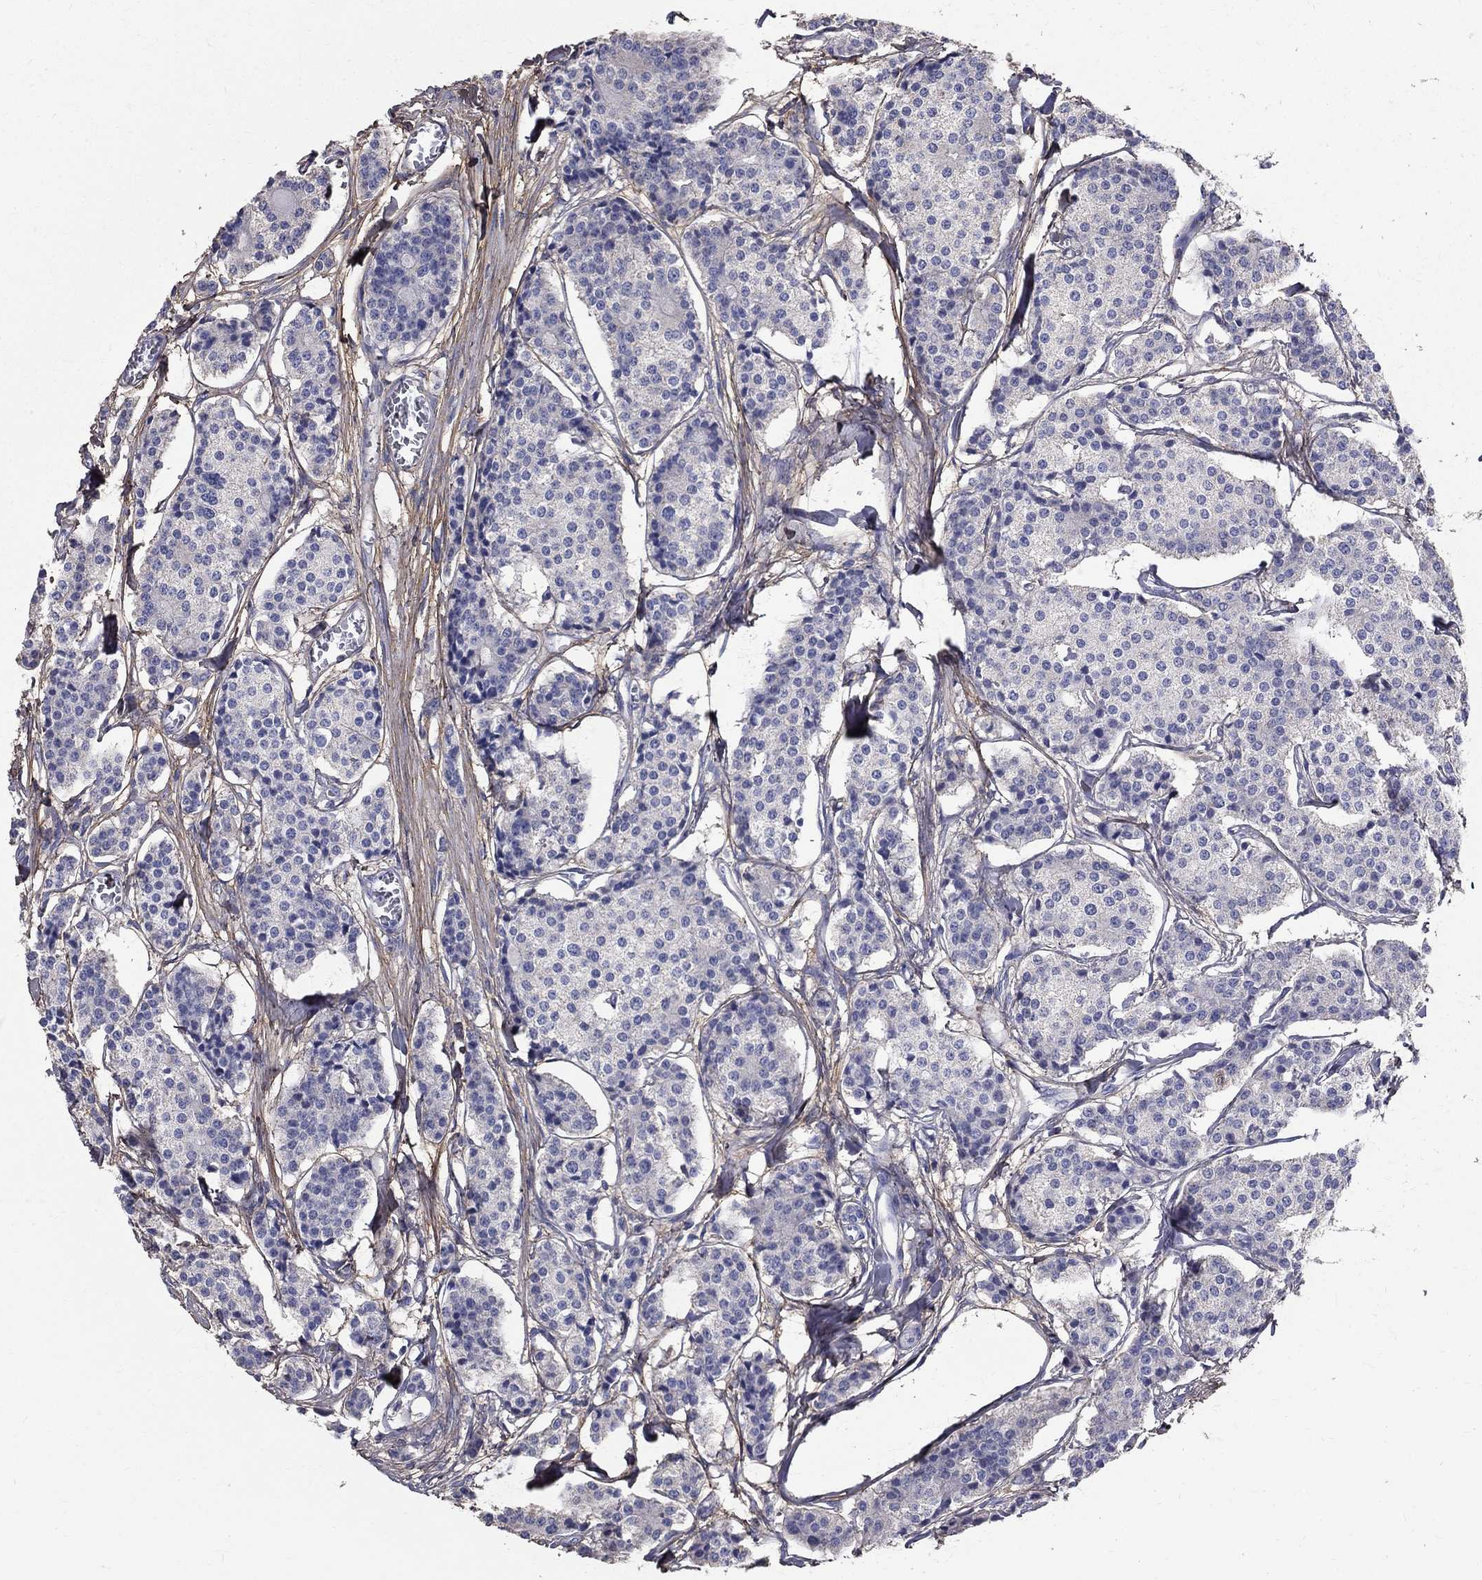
{"staining": {"intensity": "negative", "quantity": "none", "location": "none"}, "tissue": "carcinoid", "cell_type": "Tumor cells", "image_type": "cancer", "snomed": [{"axis": "morphology", "description": "Carcinoid, malignant, NOS"}, {"axis": "topography", "description": "Small intestine"}], "caption": "Tumor cells show no significant positivity in carcinoid (malignant).", "gene": "ANXA10", "patient": {"sex": "female", "age": 65}}